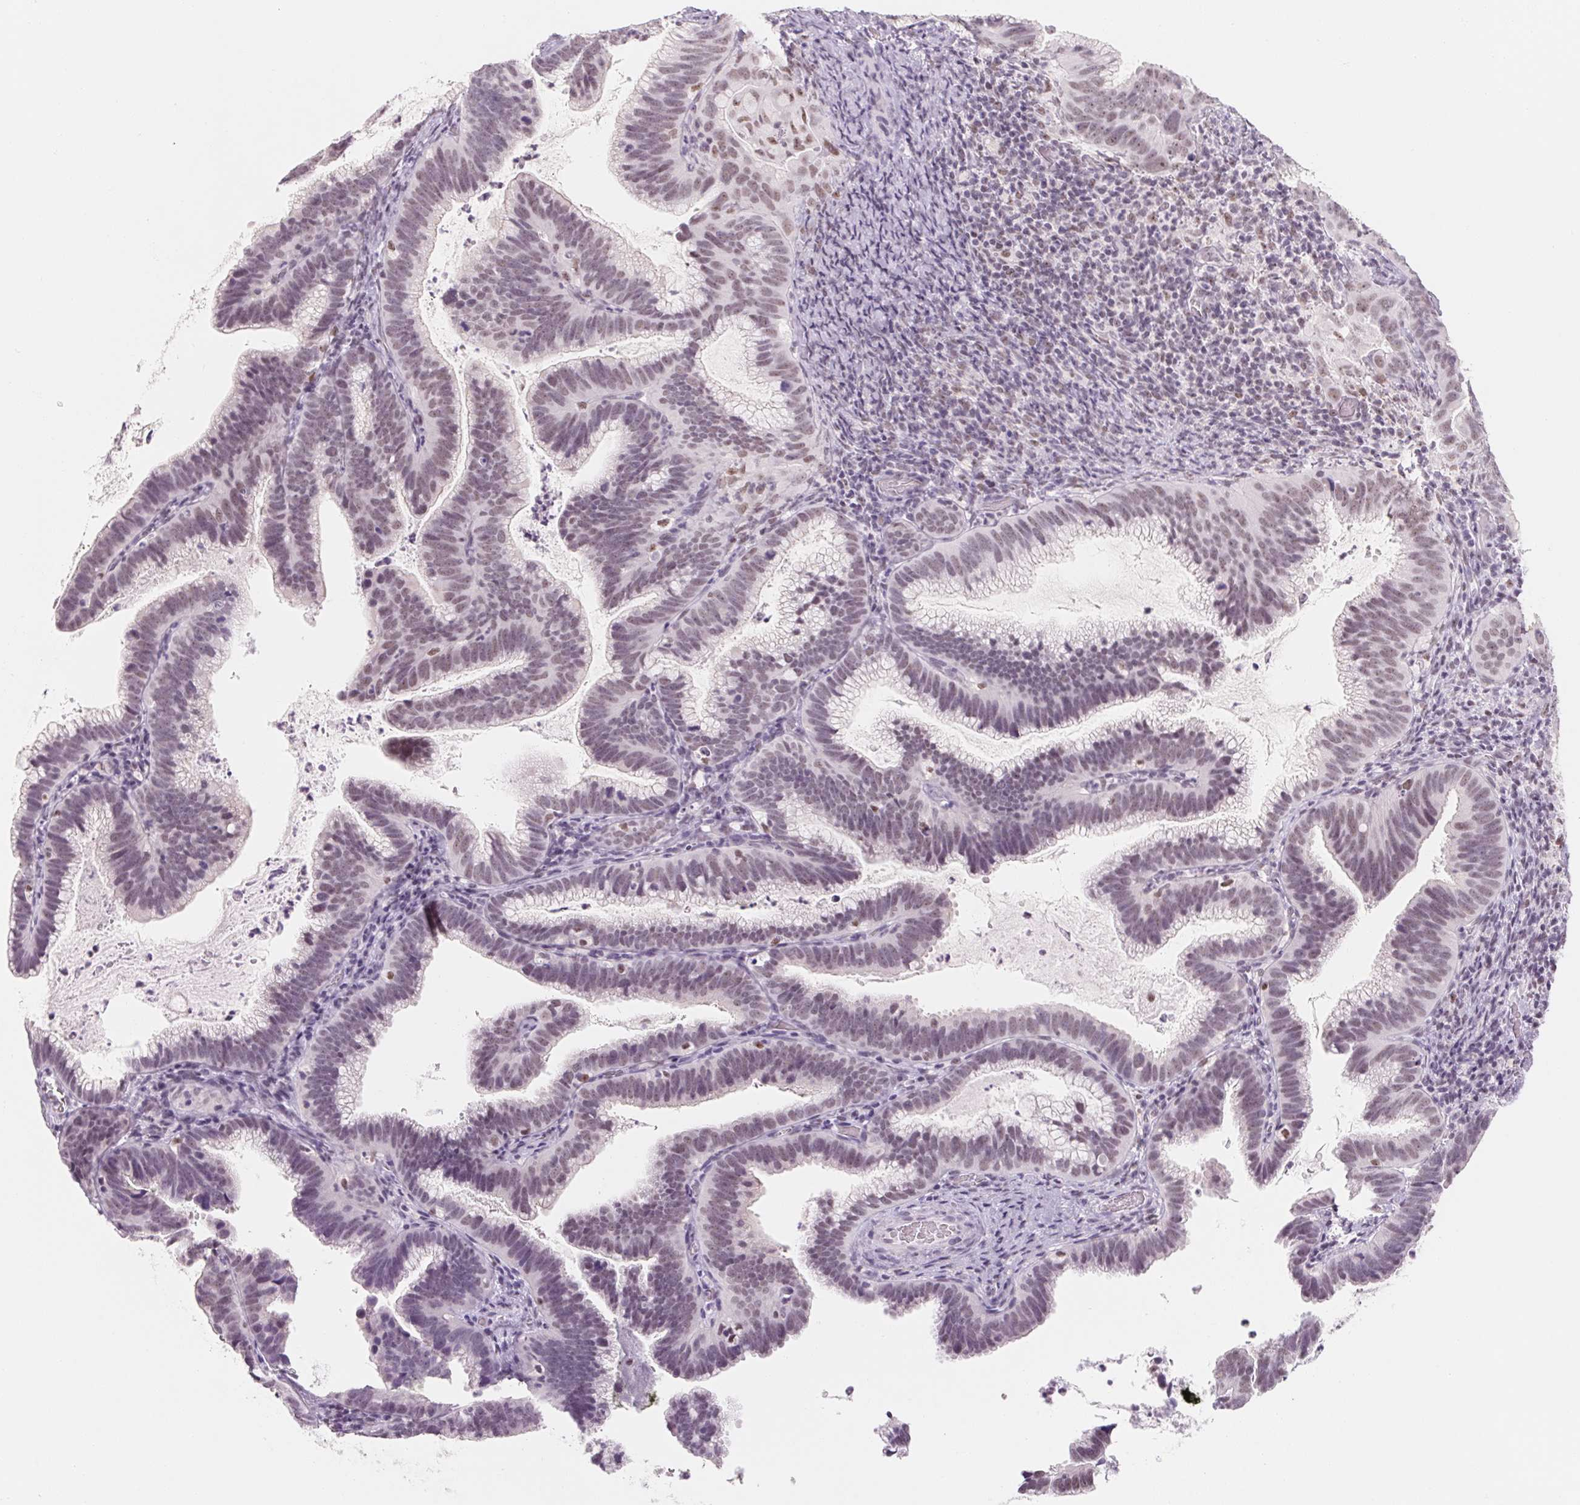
{"staining": {"intensity": "weak", "quantity": "<25%", "location": "nuclear"}, "tissue": "cervical cancer", "cell_type": "Tumor cells", "image_type": "cancer", "snomed": [{"axis": "morphology", "description": "Adenocarcinoma, NOS"}, {"axis": "topography", "description": "Cervix"}], "caption": "DAB immunohistochemical staining of human cervical adenocarcinoma reveals no significant expression in tumor cells. The staining is performed using DAB brown chromogen with nuclei counter-stained in using hematoxylin.", "gene": "ZIC4", "patient": {"sex": "female", "age": 61}}